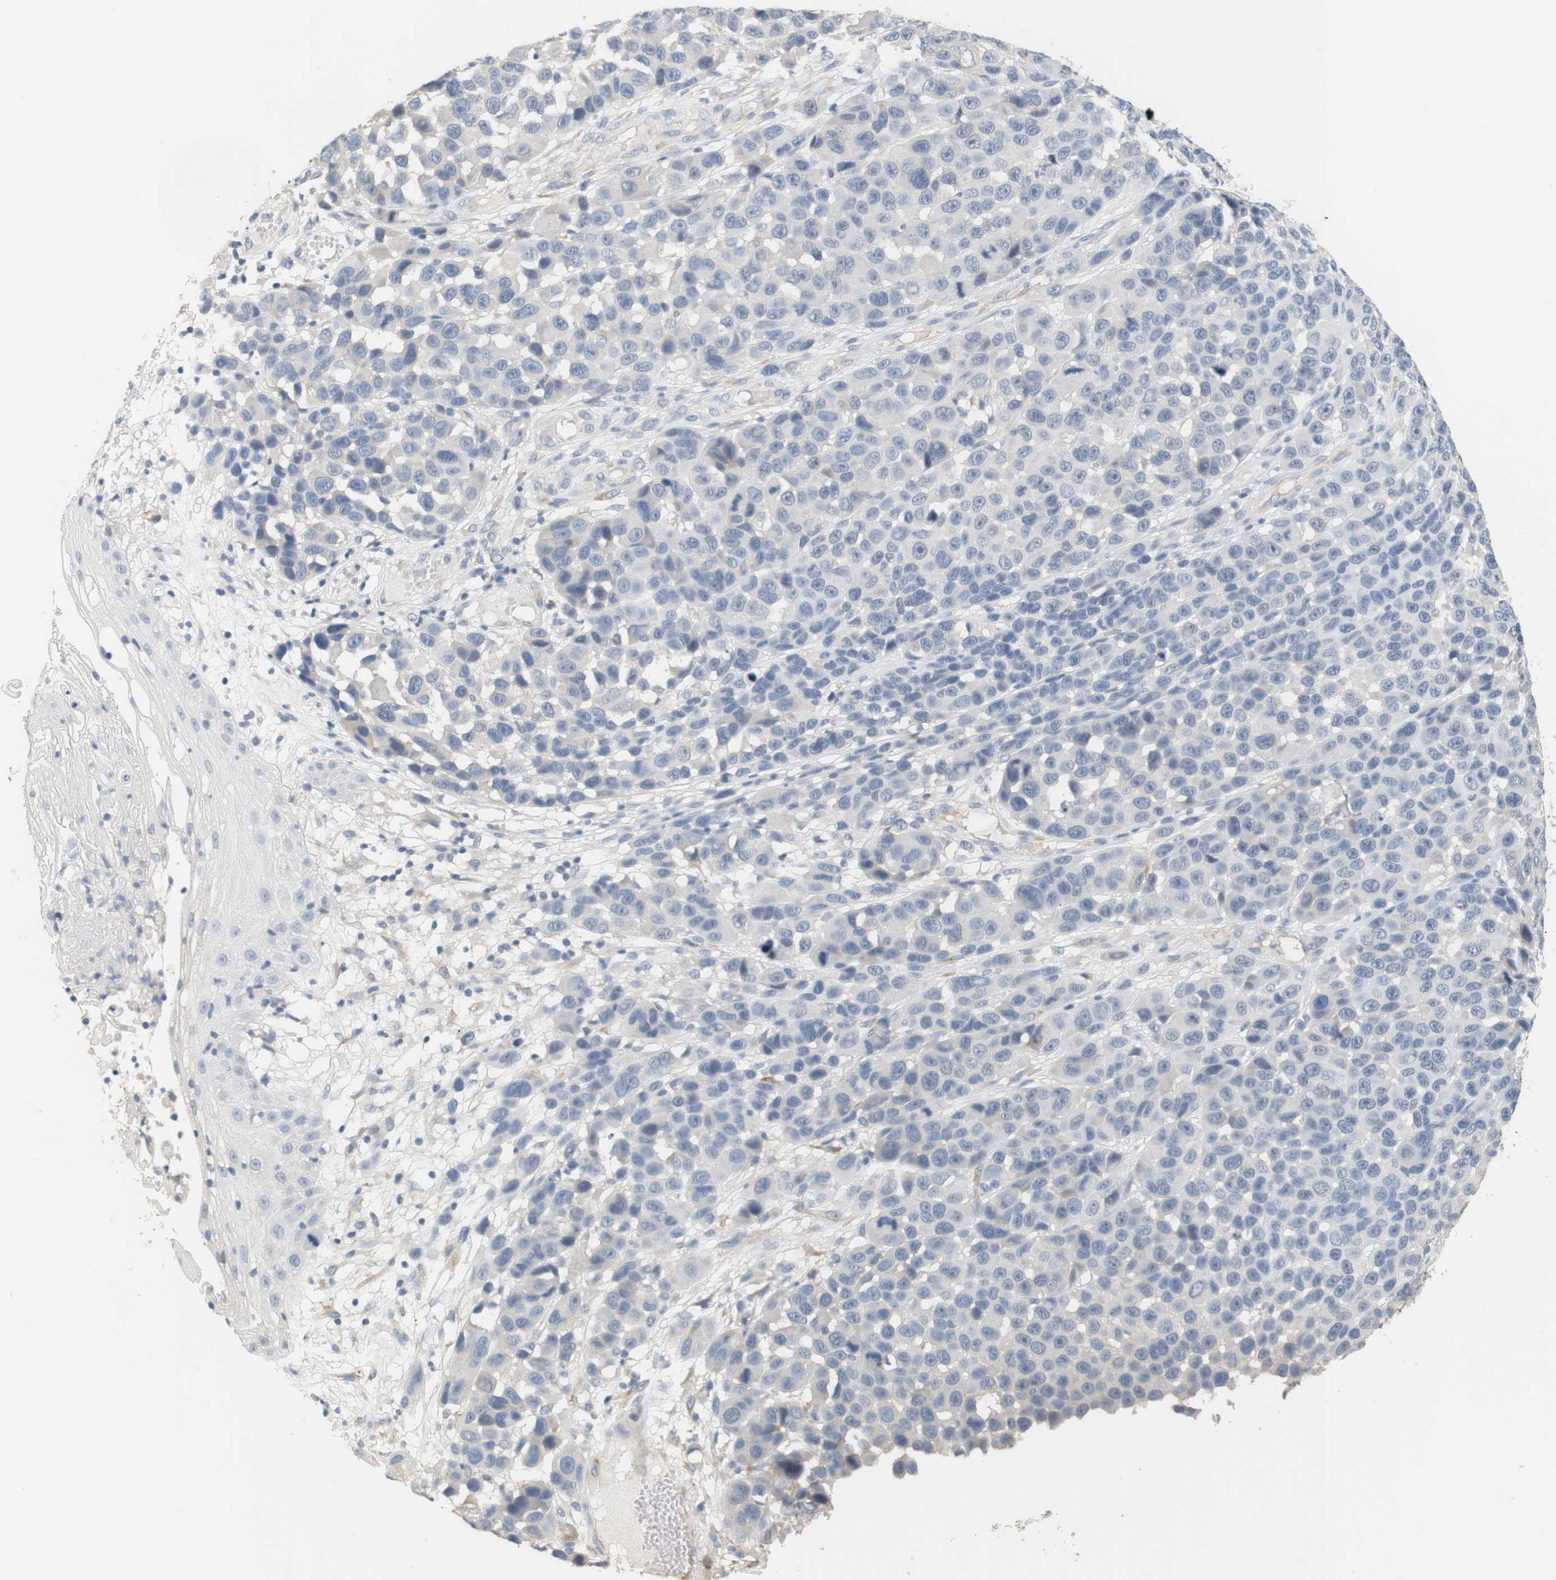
{"staining": {"intensity": "negative", "quantity": "none", "location": "none"}, "tissue": "melanoma", "cell_type": "Tumor cells", "image_type": "cancer", "snomed": [{"axis": "morphology", "description": "Malignant melanoma, NOS"}, {"axis": "topography", "description": "Skin"}], "caption": "Immunohistochemical staining of melanoma demonstrates no significant staining in tumor cells.", "gene": "OSR1", "patient": {"sex": "male", "age": 53}}